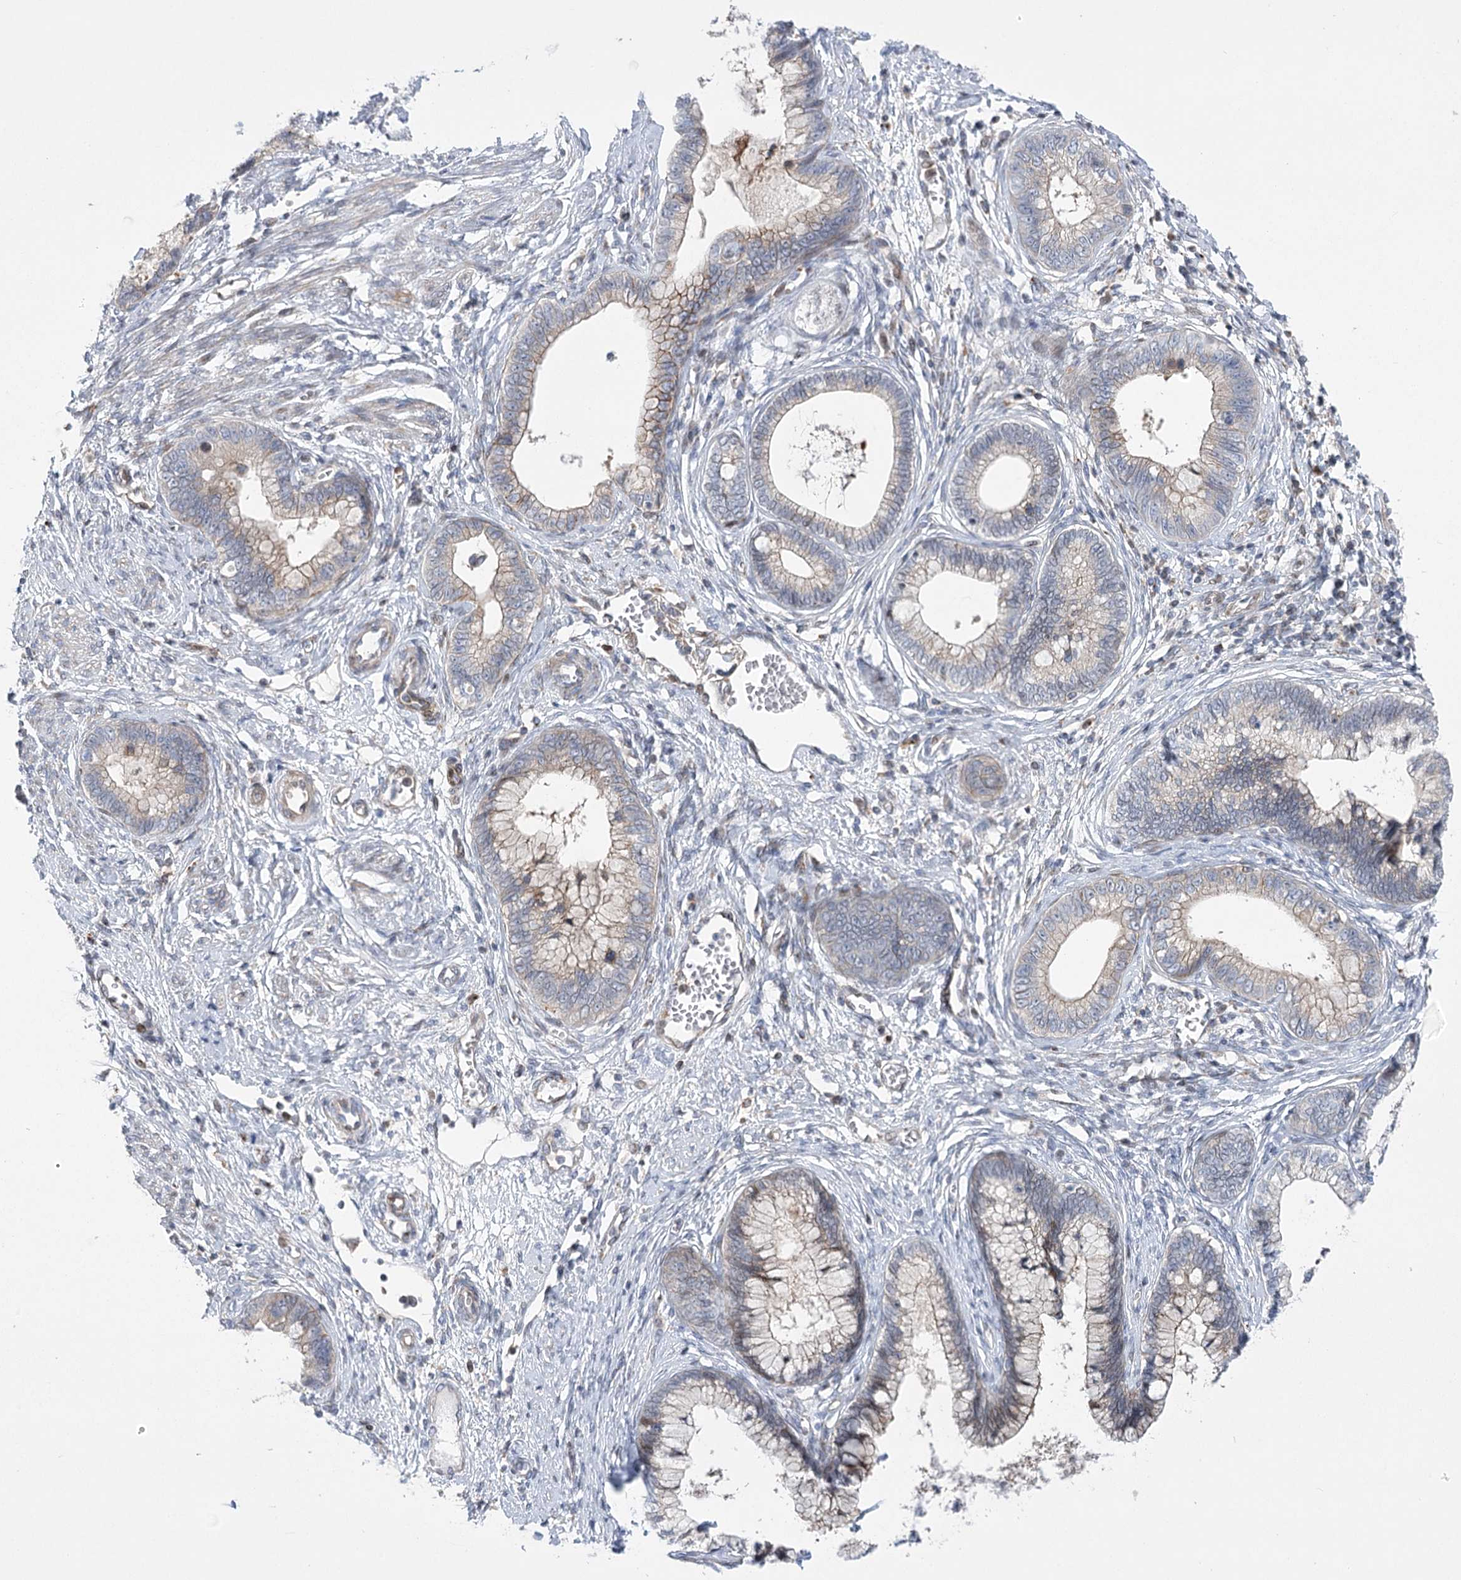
{"staining": {"intensity": "weak", "quantity": "25%-75%", "location": "cytoplasmic/membranous"}, "tissue": "cervical cancer", "cell_type": "Tumor cells", "image_type": "cancer", "snomed": [{"axis": "morphology", "description": "Adenocarcinoma, NOS"}, {"axis": "topography", "description": "Cervix"}], "caption": "Weak cytoplasmic/membranous expression for a protein is seen in approximately 25%-75% of tumor cells of cervical cancer using immunohistochemistry (IHC).", "gene": "NME7", "patient": {"sex": "female", "age": 44}}